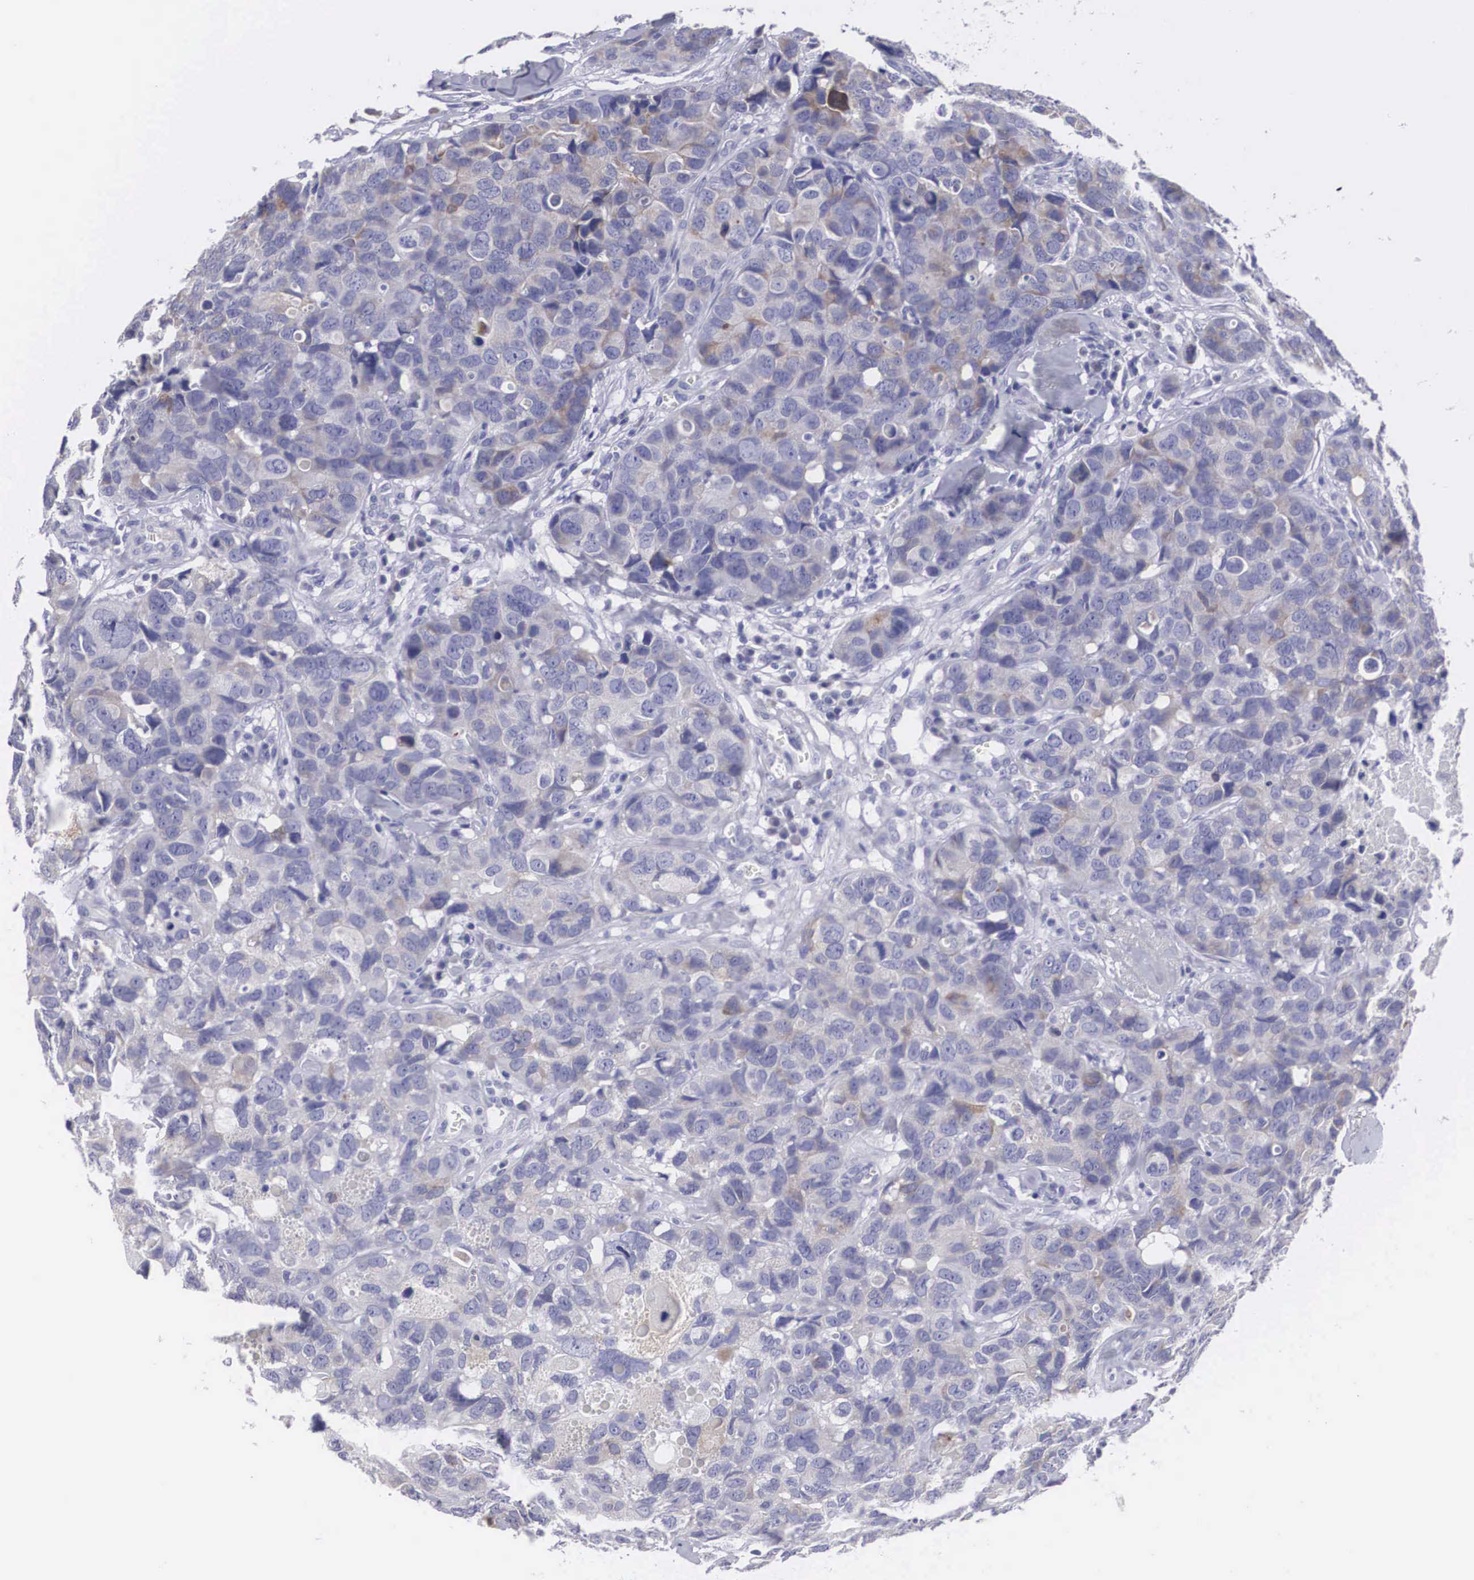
{"staining": {"intensity": "weak", "quantity": "25%-75%", "location": "cytoplasmic/membranous"}, "tissue": "breast cancer", "cell_type": "Tumor cells", "image_type": "cancer", "snomed": [{"axis": "morphology", "description": "Duct carcinoma"}, {"axis": "topography", "description": "Breast"}], "caption": "Breast cancer (invasive ductal carcinoma) stained for a protein shows weak cytoplasmic/membranous positivity in tumor cells.", "gene": "ARMCX3", "patient": {"sex": "female", "age": 91}}